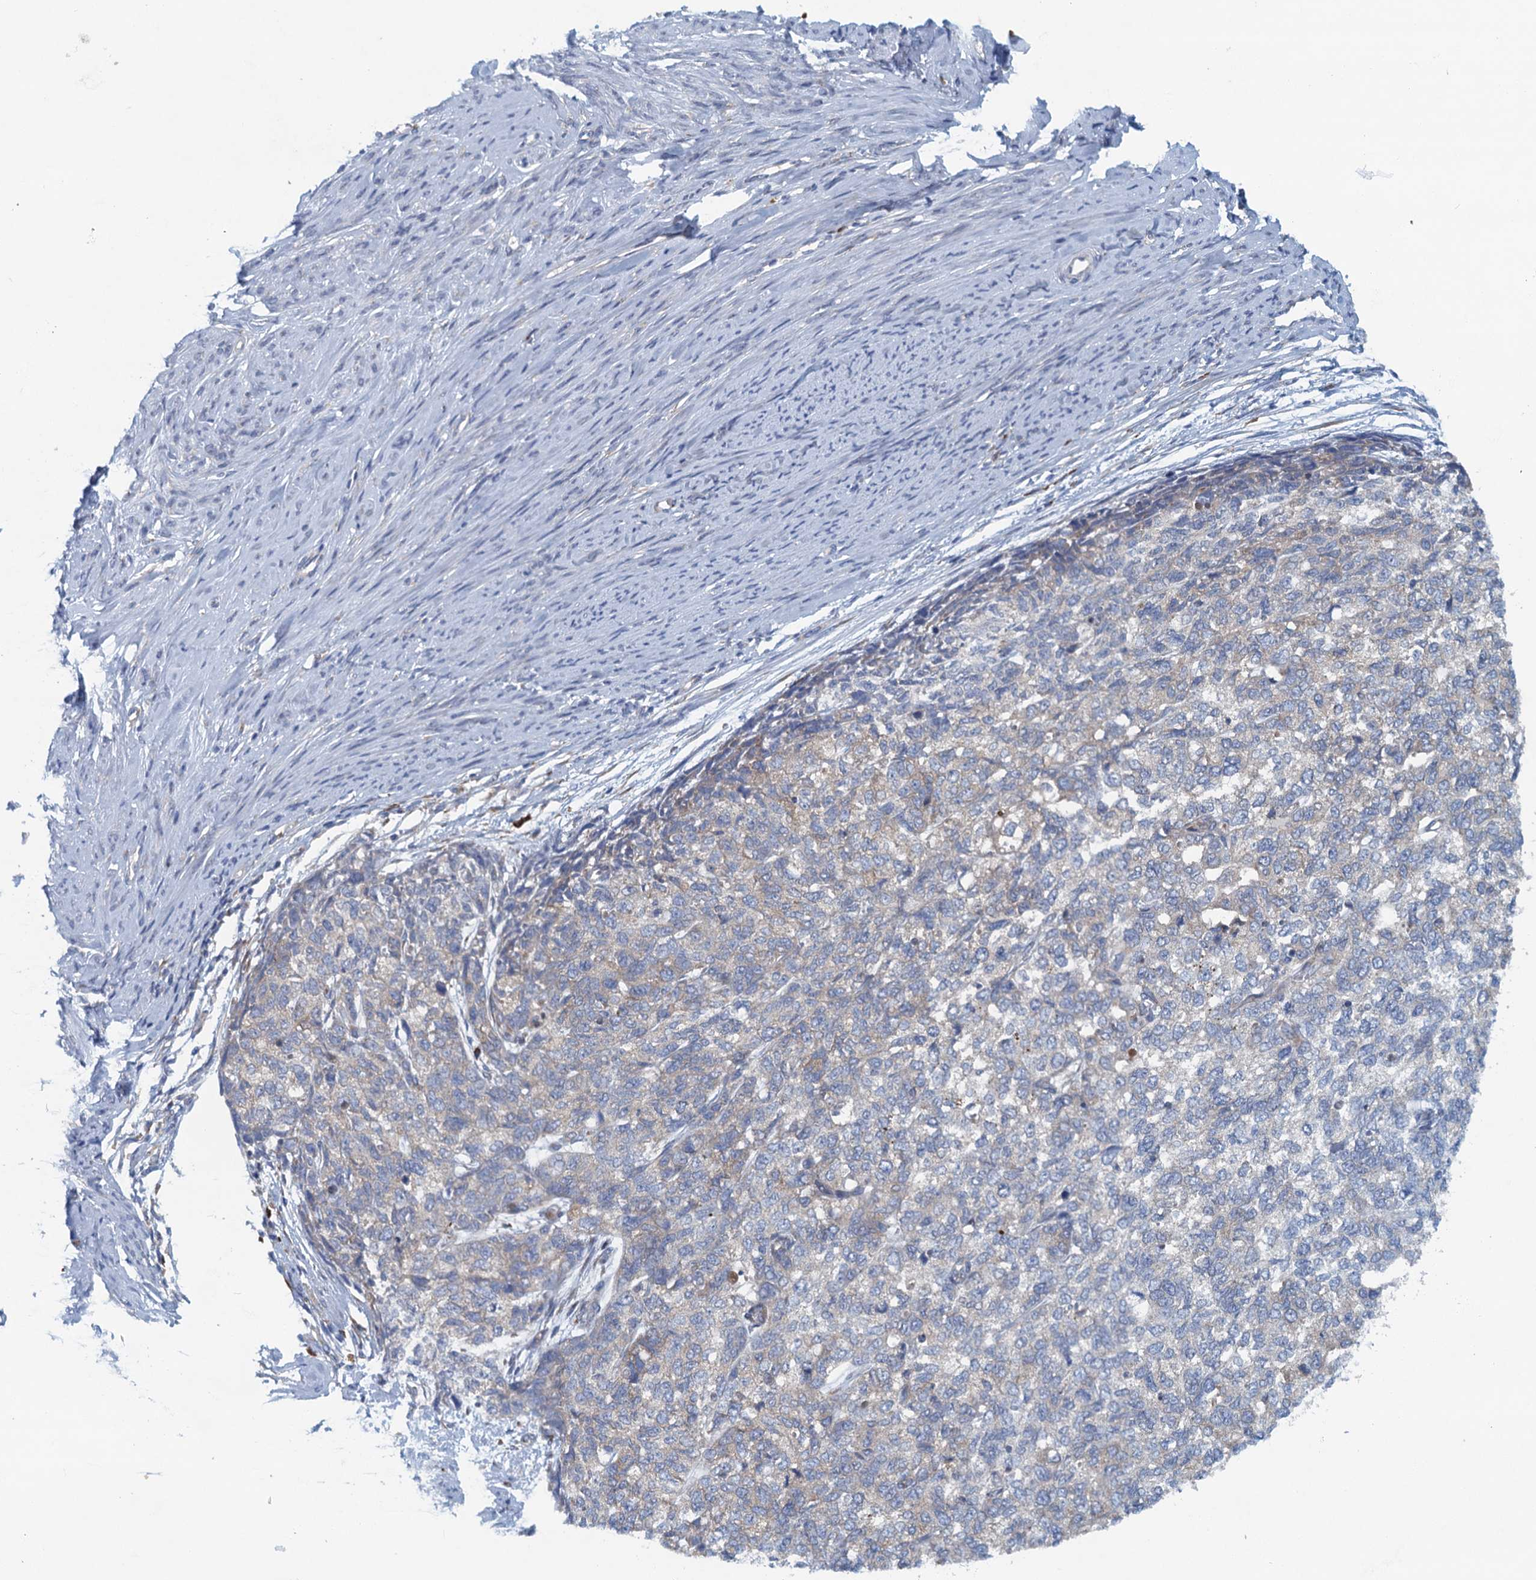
{"staining": {"intensity": "negative", "quantity": "none", "location": "none"}, "tissue": "cervical cancer", "cell_type": "Tumor cells", "image_type": "cancer", "snomed": [{"axis": "morphology", "description": "Squamous cell carcinoma, NOS"}, {"axis": "topography", "description": "Cervix"}], "caption": "Immunohistochemistry photomicrograph of neoplastic tissue: cervical cancer stained with DAB exhibits no significant protein staining in tumor cells. The staining is performed using DAB (3,3'-diaminobenzidine) brown chromogen with nuclei counter-stained in using hematoxylin.", "gene": "MYDGF", "patient": {"sex": "female", "age": 63}}